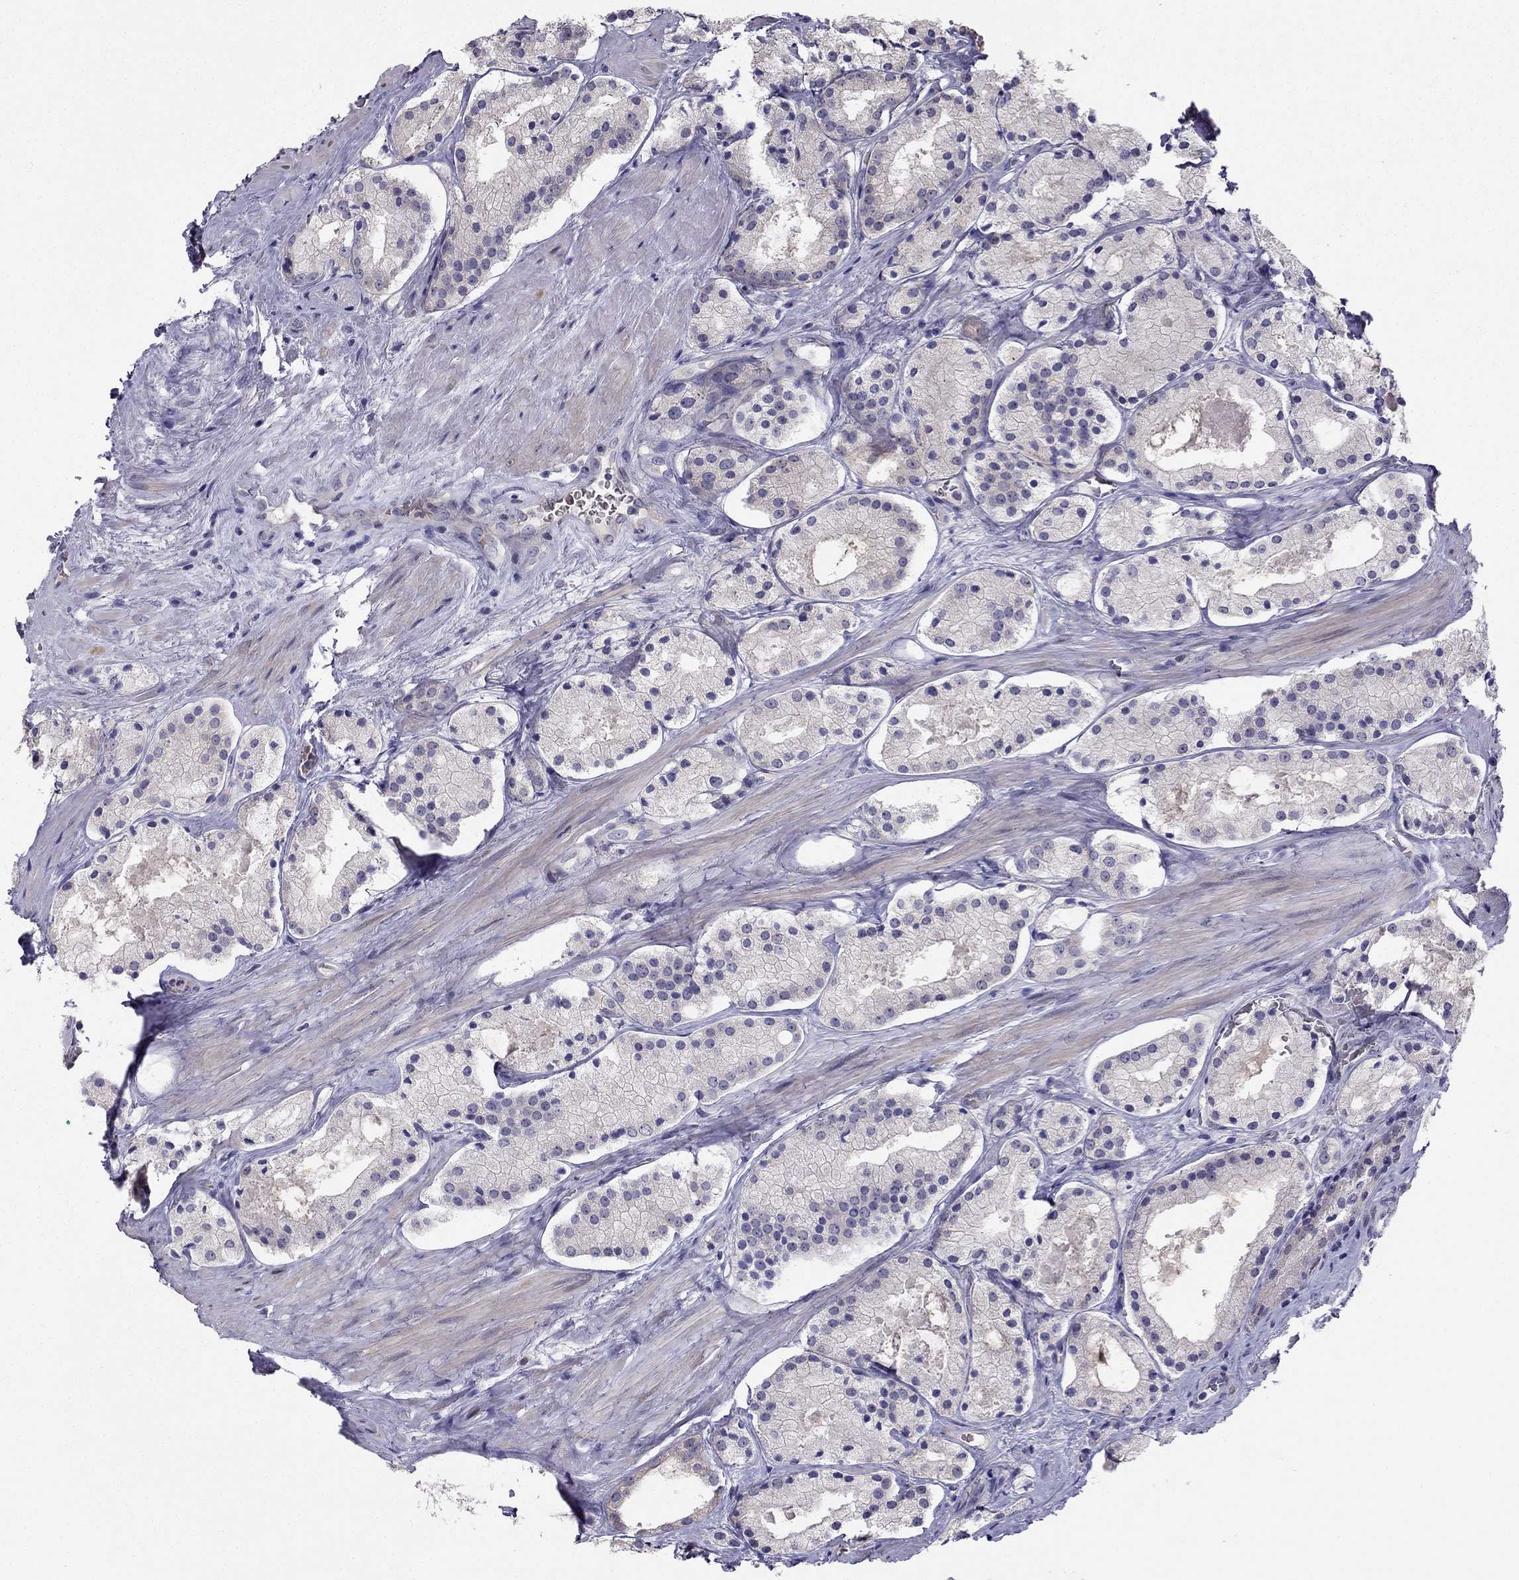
{"staining": {"intensity": "negative", "quantity": "none", "location": "none"}, "tissue": "prostate cancer", "cell_type": "Tumor cells", "image_type": "cancer", "snomed": [{"axis": "morphology", "description": "Adenocarcinoma, NOS"}, {"axis": "morphology", "description": "Adenocarcinoma, High grade"}, {"axis": "topography", "description": "Prostate"}], "caption": "The image exhibits no staining of tumor cells in prostate cancer (adenocarcinoma).", "gene": "RSPH14", "patient": {"sex": "male", "age": 64}}